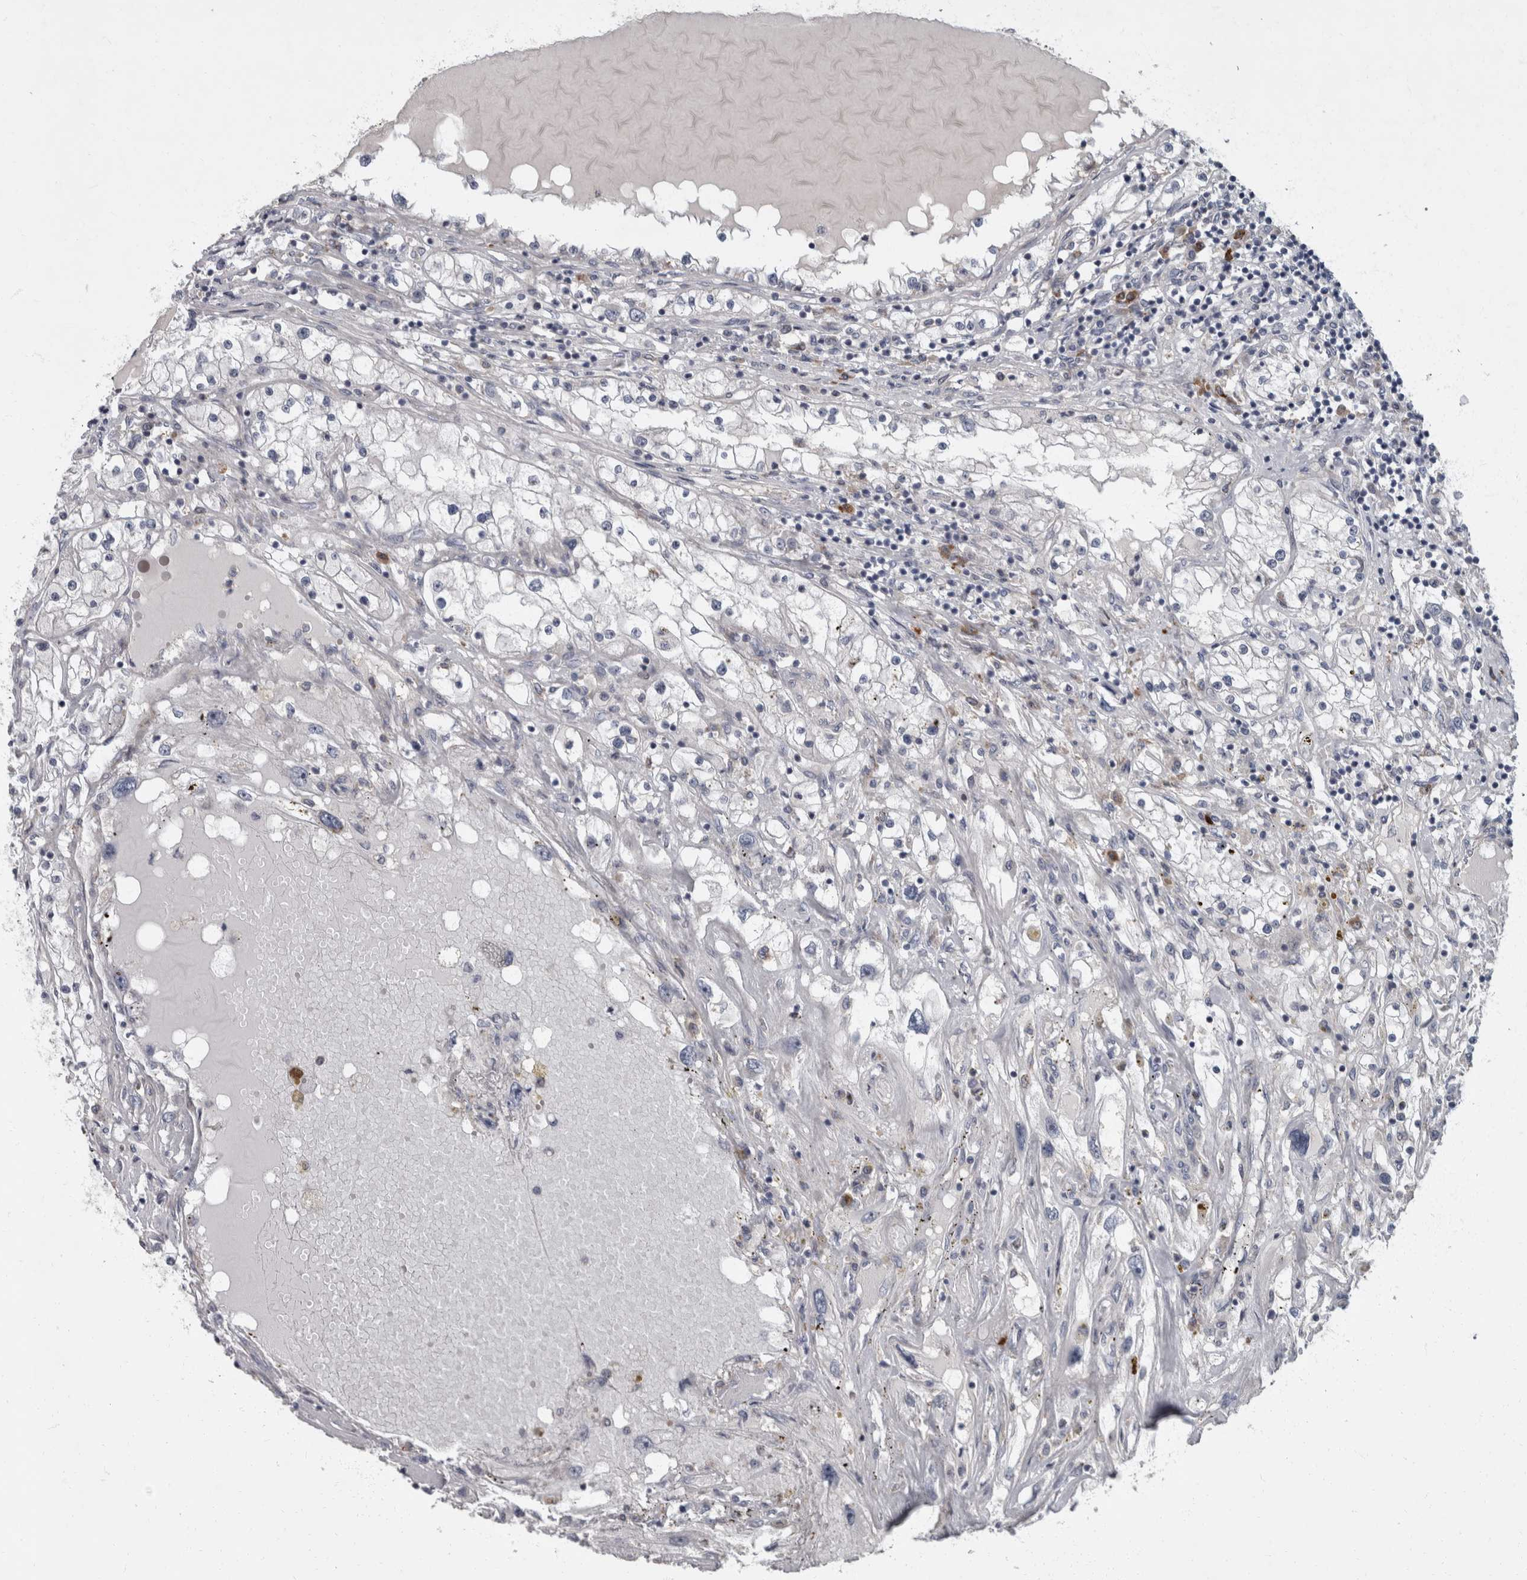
{"staining": {"intensity": "negative", "quantity": "none", "location": "none"}, "tissue": "renal cancer", "cell_type": "Tumor cells", "image_type": "cancer", "snomed": [{"axis": "morphology", "description": "Adenocarcinoma, NOS"}, {"axis": "topography", "description": "Kidney"}], "caption": "IHC histopathology image of adenocarcinoma (renal) stained for a protein (brown), which reveals no expression in tumor cells. (Immunohistochemistry, brightfield microscopy, high magnification).", "gene": "CDC42BPG", "patient": {"sex": "male", "age": 68}}